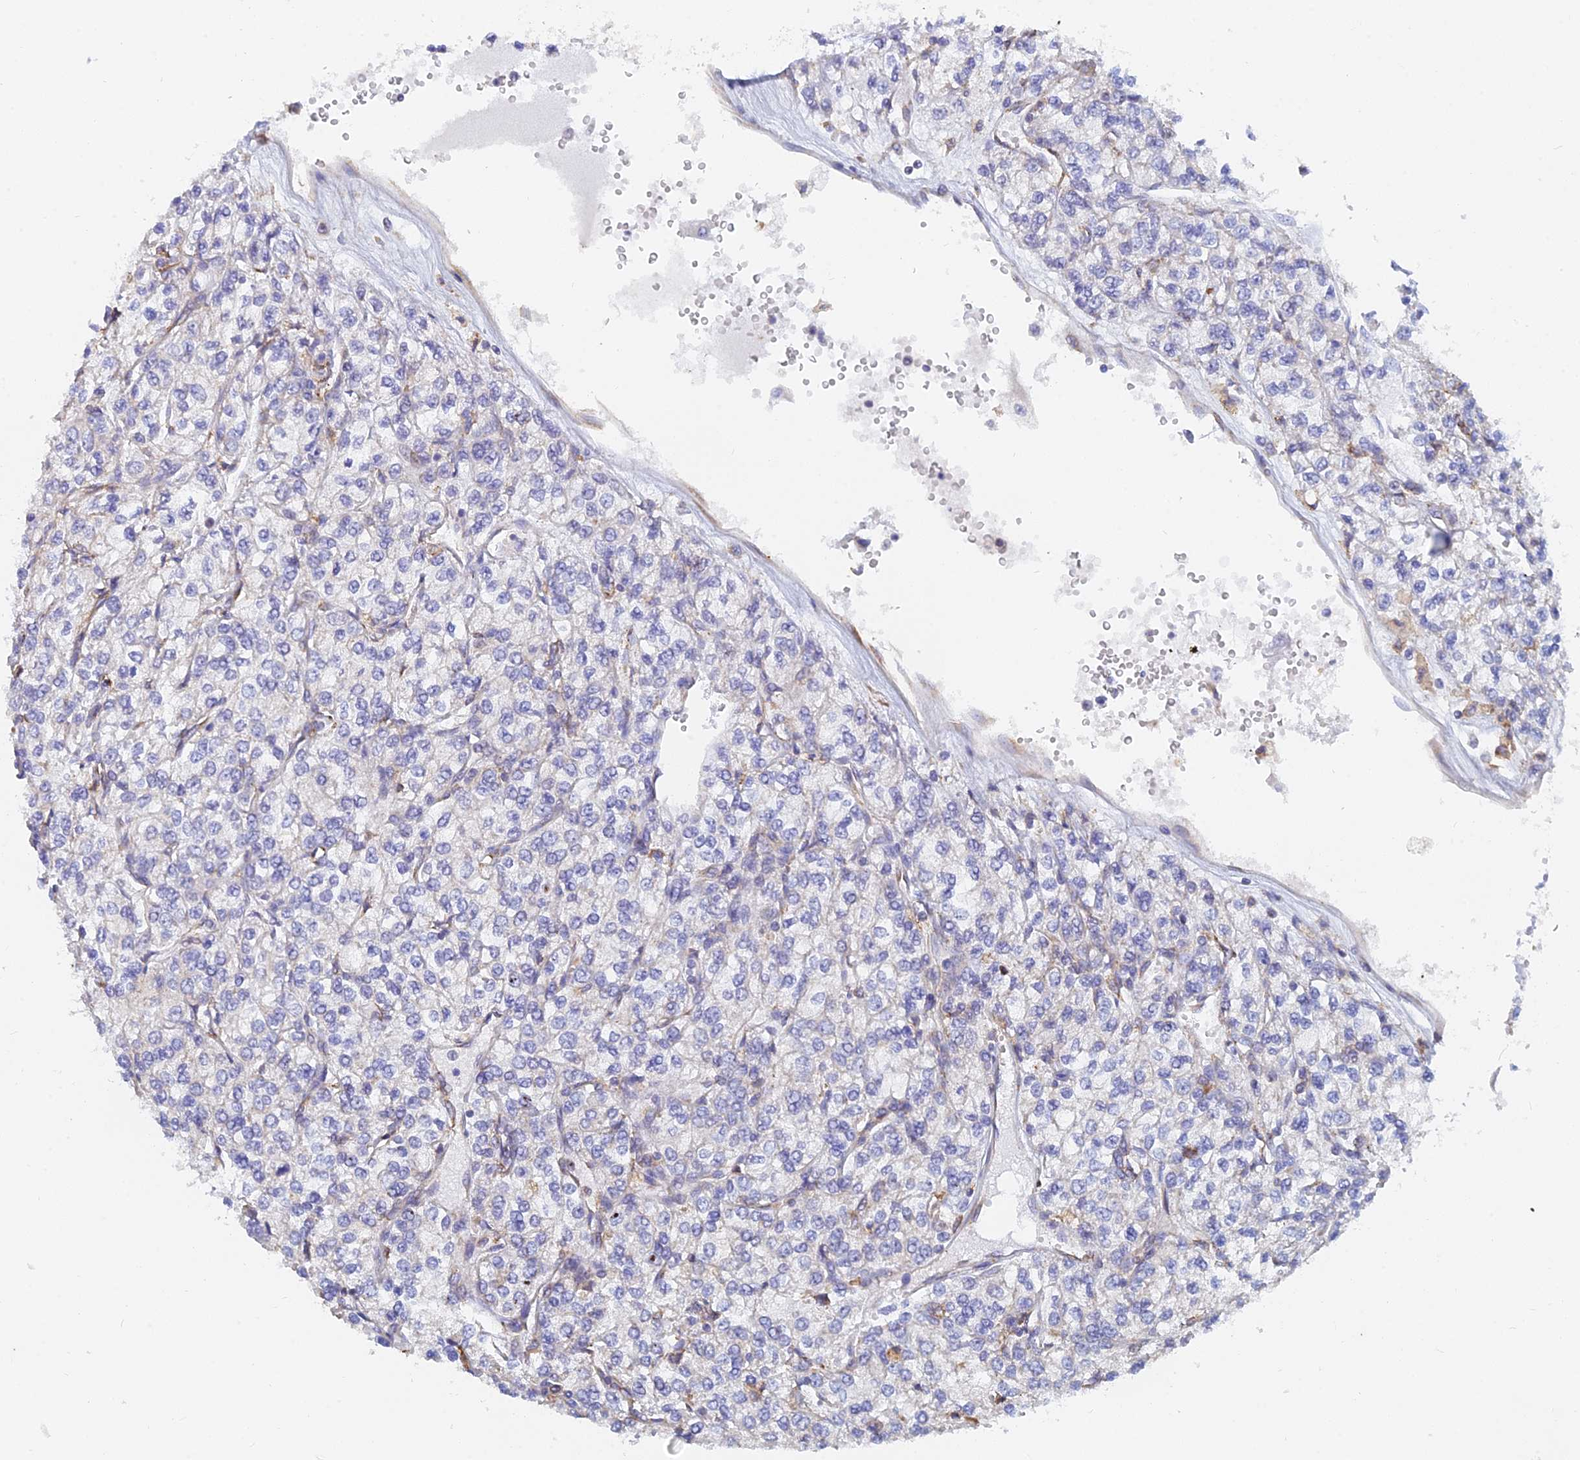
{"staining": {"intensity": "negative", "quantity": "none", "location": "none"}, "tissue": "renal cancer", "cell_type": "Tumor cells", "image_type": "cancer", "snomed": [{"axis": "morphology", "description": "Adenocarcinoma, NOS"}, {"axis": "topography", "description": "Kidney"}], "caption": "Adenocarcinoma (renal) stained for a protein using immunohistochemistry reveals no staining tumor cells.", "gene": "WDR35", "patient": {"sex": "male", "age": 80}}